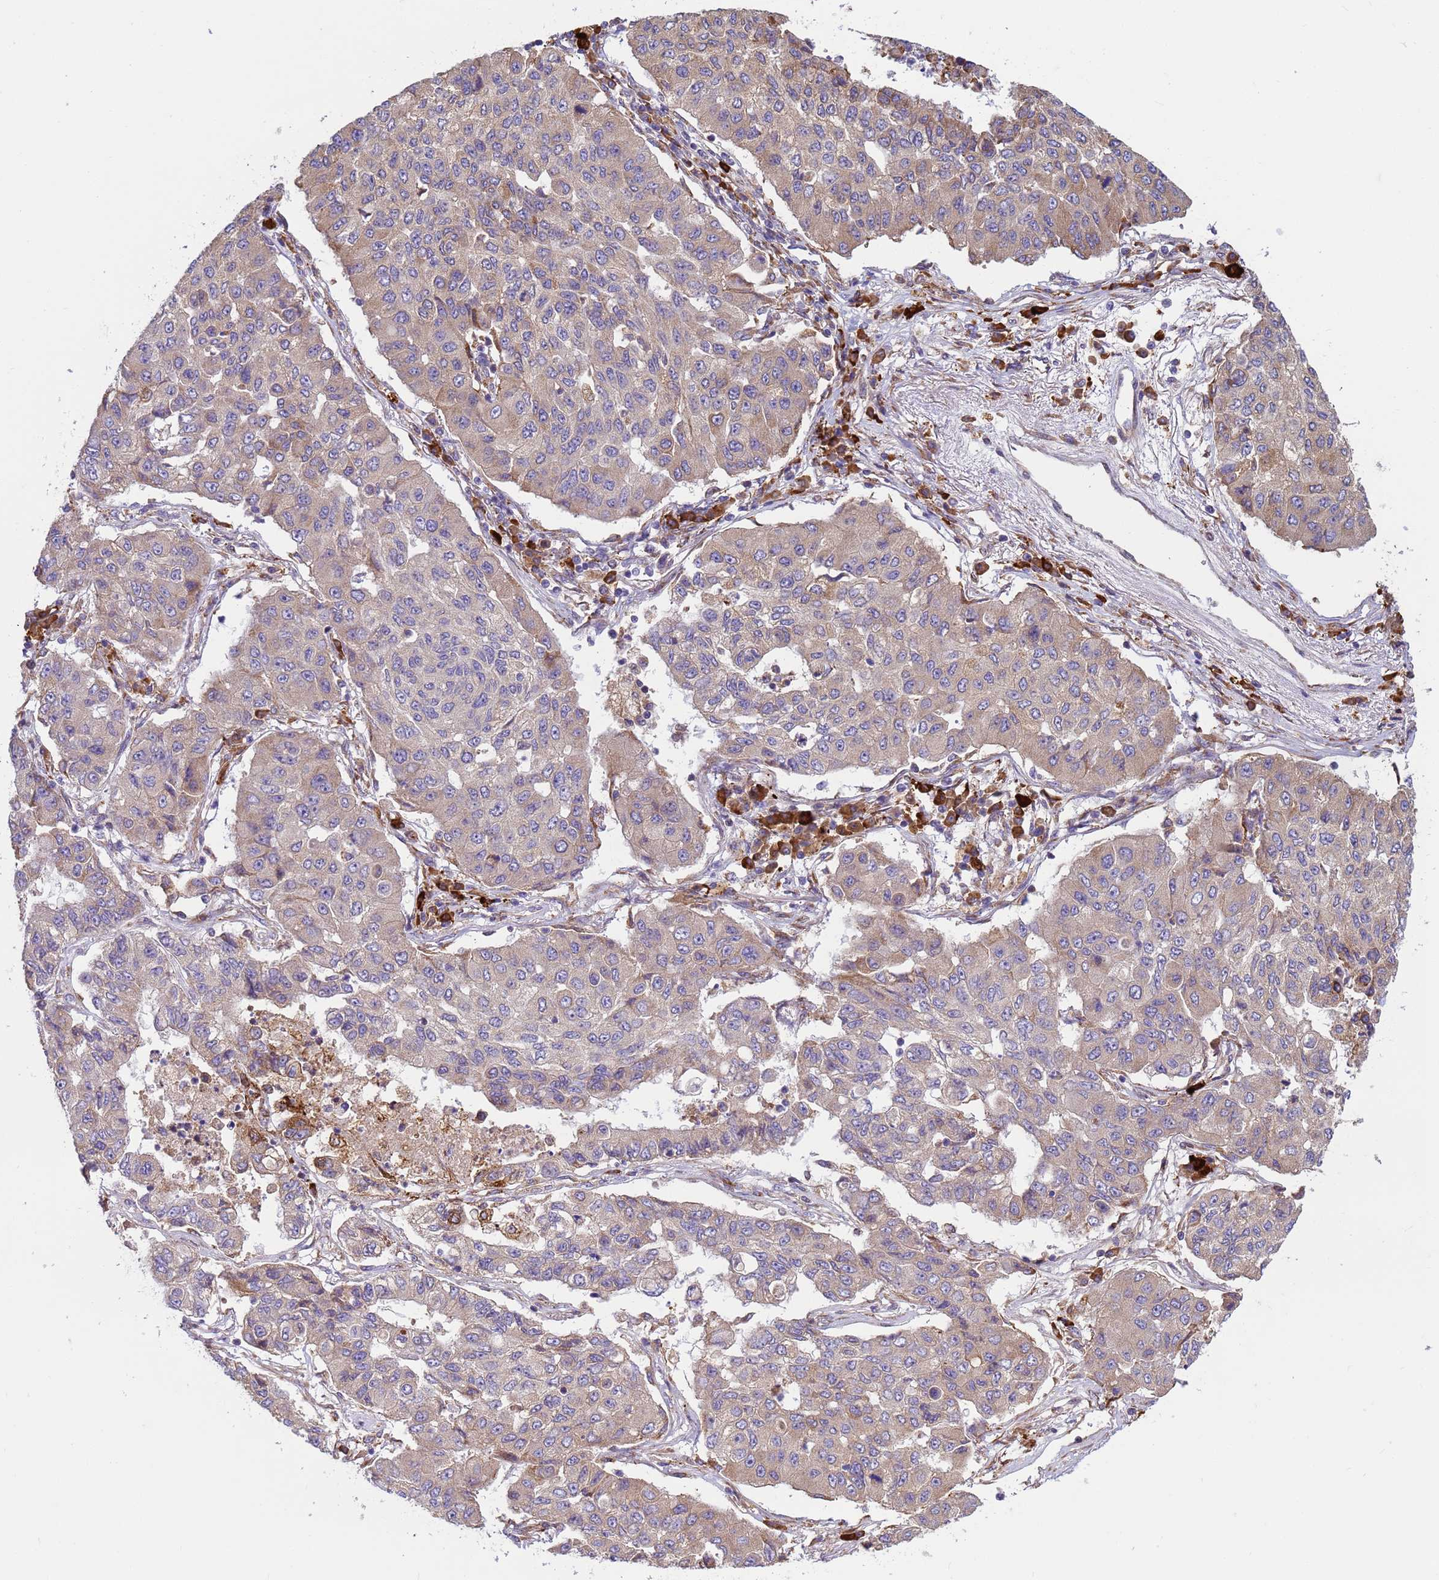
{"staining": {"intensity": "weak", "quantity": ">75%", "location": "cytoplasmic/membranous"}, "tissue": "lung cancer", "cell_type": "Tumor cells", "image_type": "cancer", "snomed": [{"axis": "morphology", "description": "Squamous cell carcinoma, NOS"}, {"axis": "topography", "description": "Lung"}], "caption": "Immunohistochemistry staining of lung squamous cell carcinoma, which demonstrates low levels of weak cytoplasmic/membranous staining in about >75% of tumor cells indicating weak cytoplasmic/membranous protein positivity. The staining was performed using DAB (3,3'-diaminobenzidine) (brown) for protein detection and nuclei were counterstained in hematoxylin (blue).", "gene": "THAP5", "patient": {"sex": "male", "age": 74}}